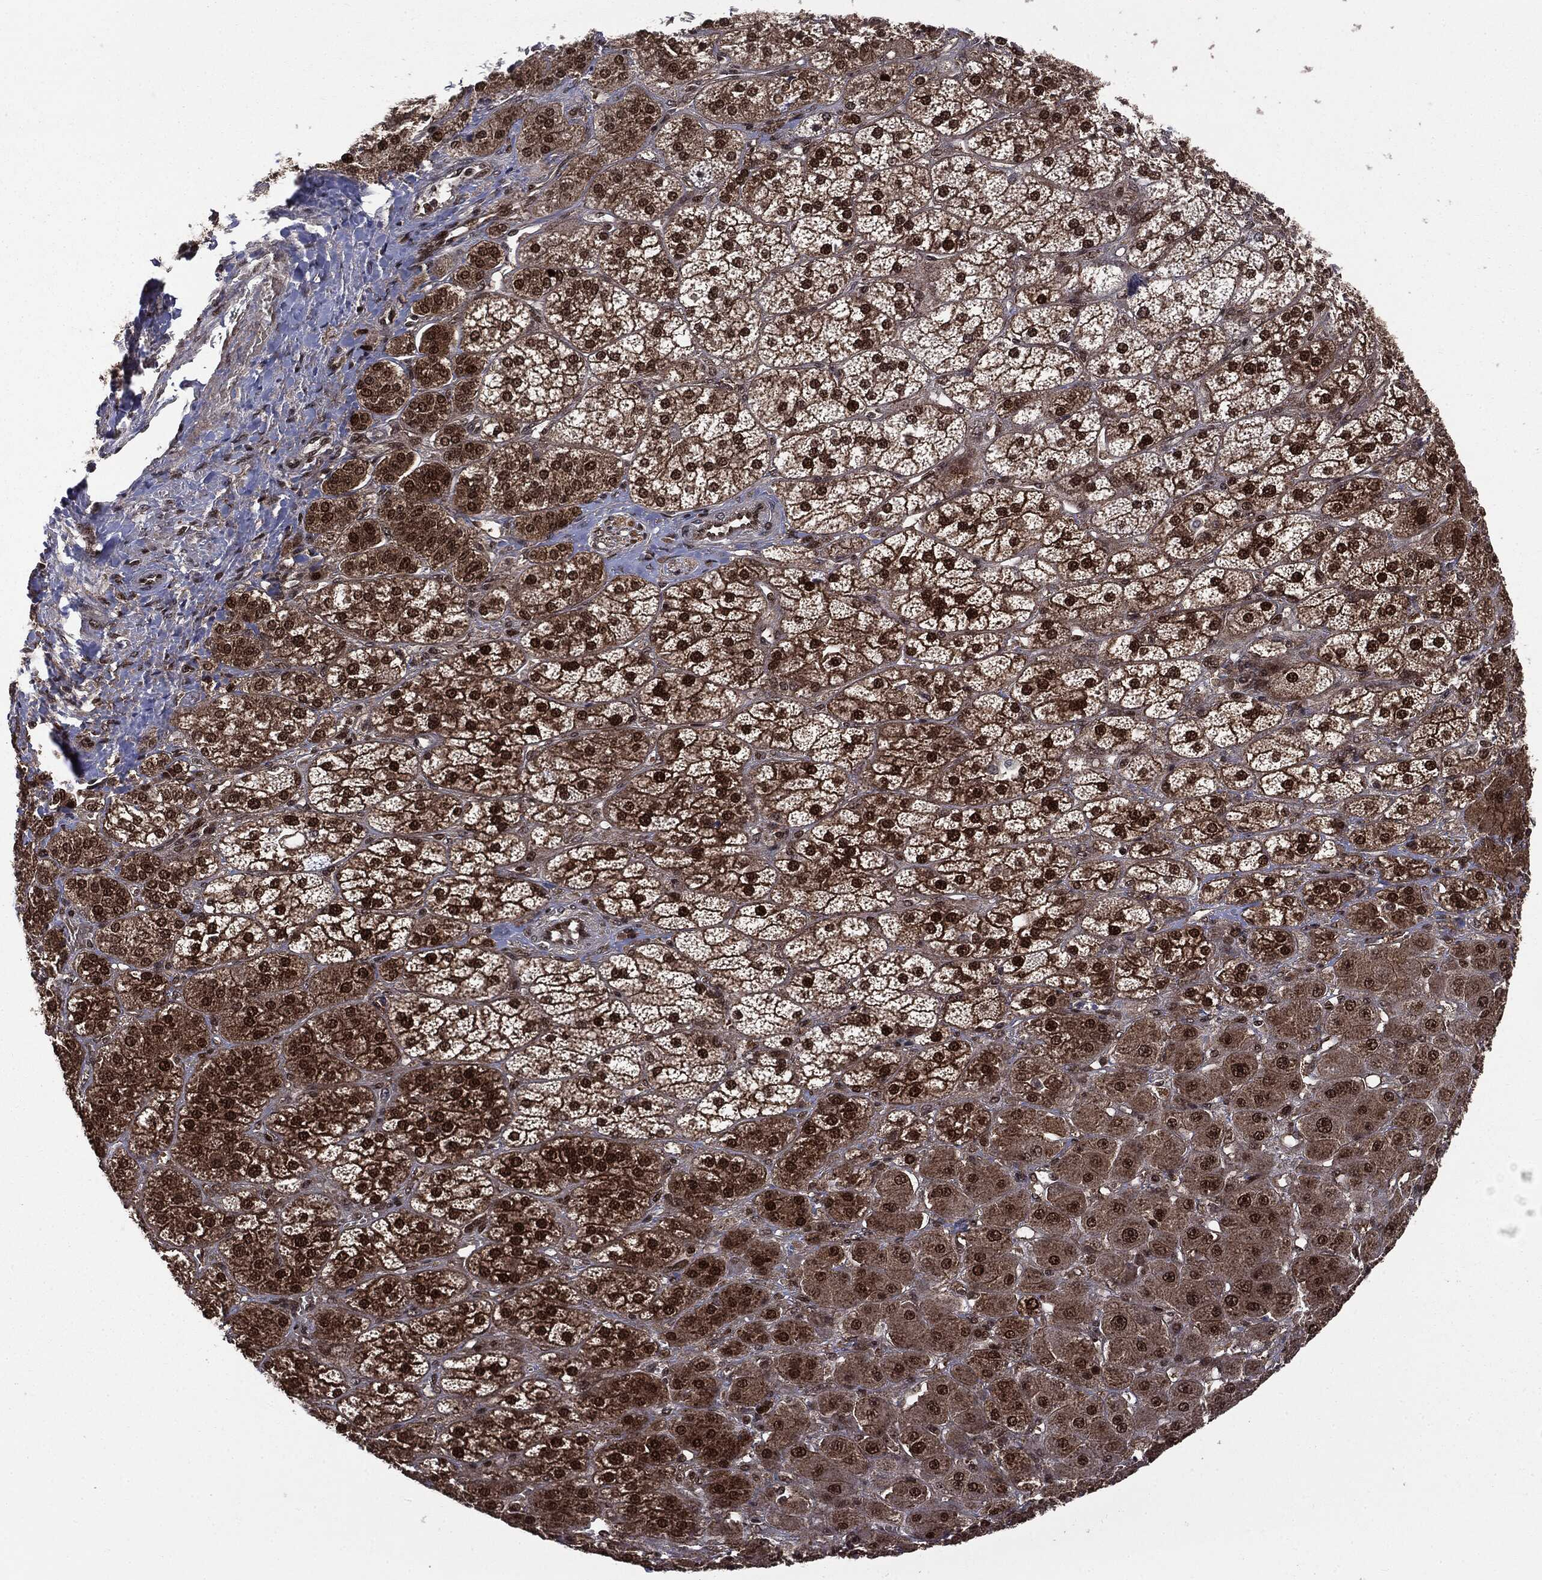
{"staining": {"intensity": "strong", "quantity": ">75%", "location": "cytoplasmic/membranous,nuclear"}, "tissue": "adrenal gland", "cell_type": "Glandular cells", "image_type": "normal", "snomed": [{"axis": "morphology", "description": "Normal tissue, NOS"}, {"axis": "topography", "description": "Adrenal gland"}], "caption": "A brown stain labels strong cytoplasmic/membranous,nuclear expression of a protein in glandular cells of normal human adrenal gland.", "gene": "PTPA", "patient": {"sex": "male", "age": 70}}